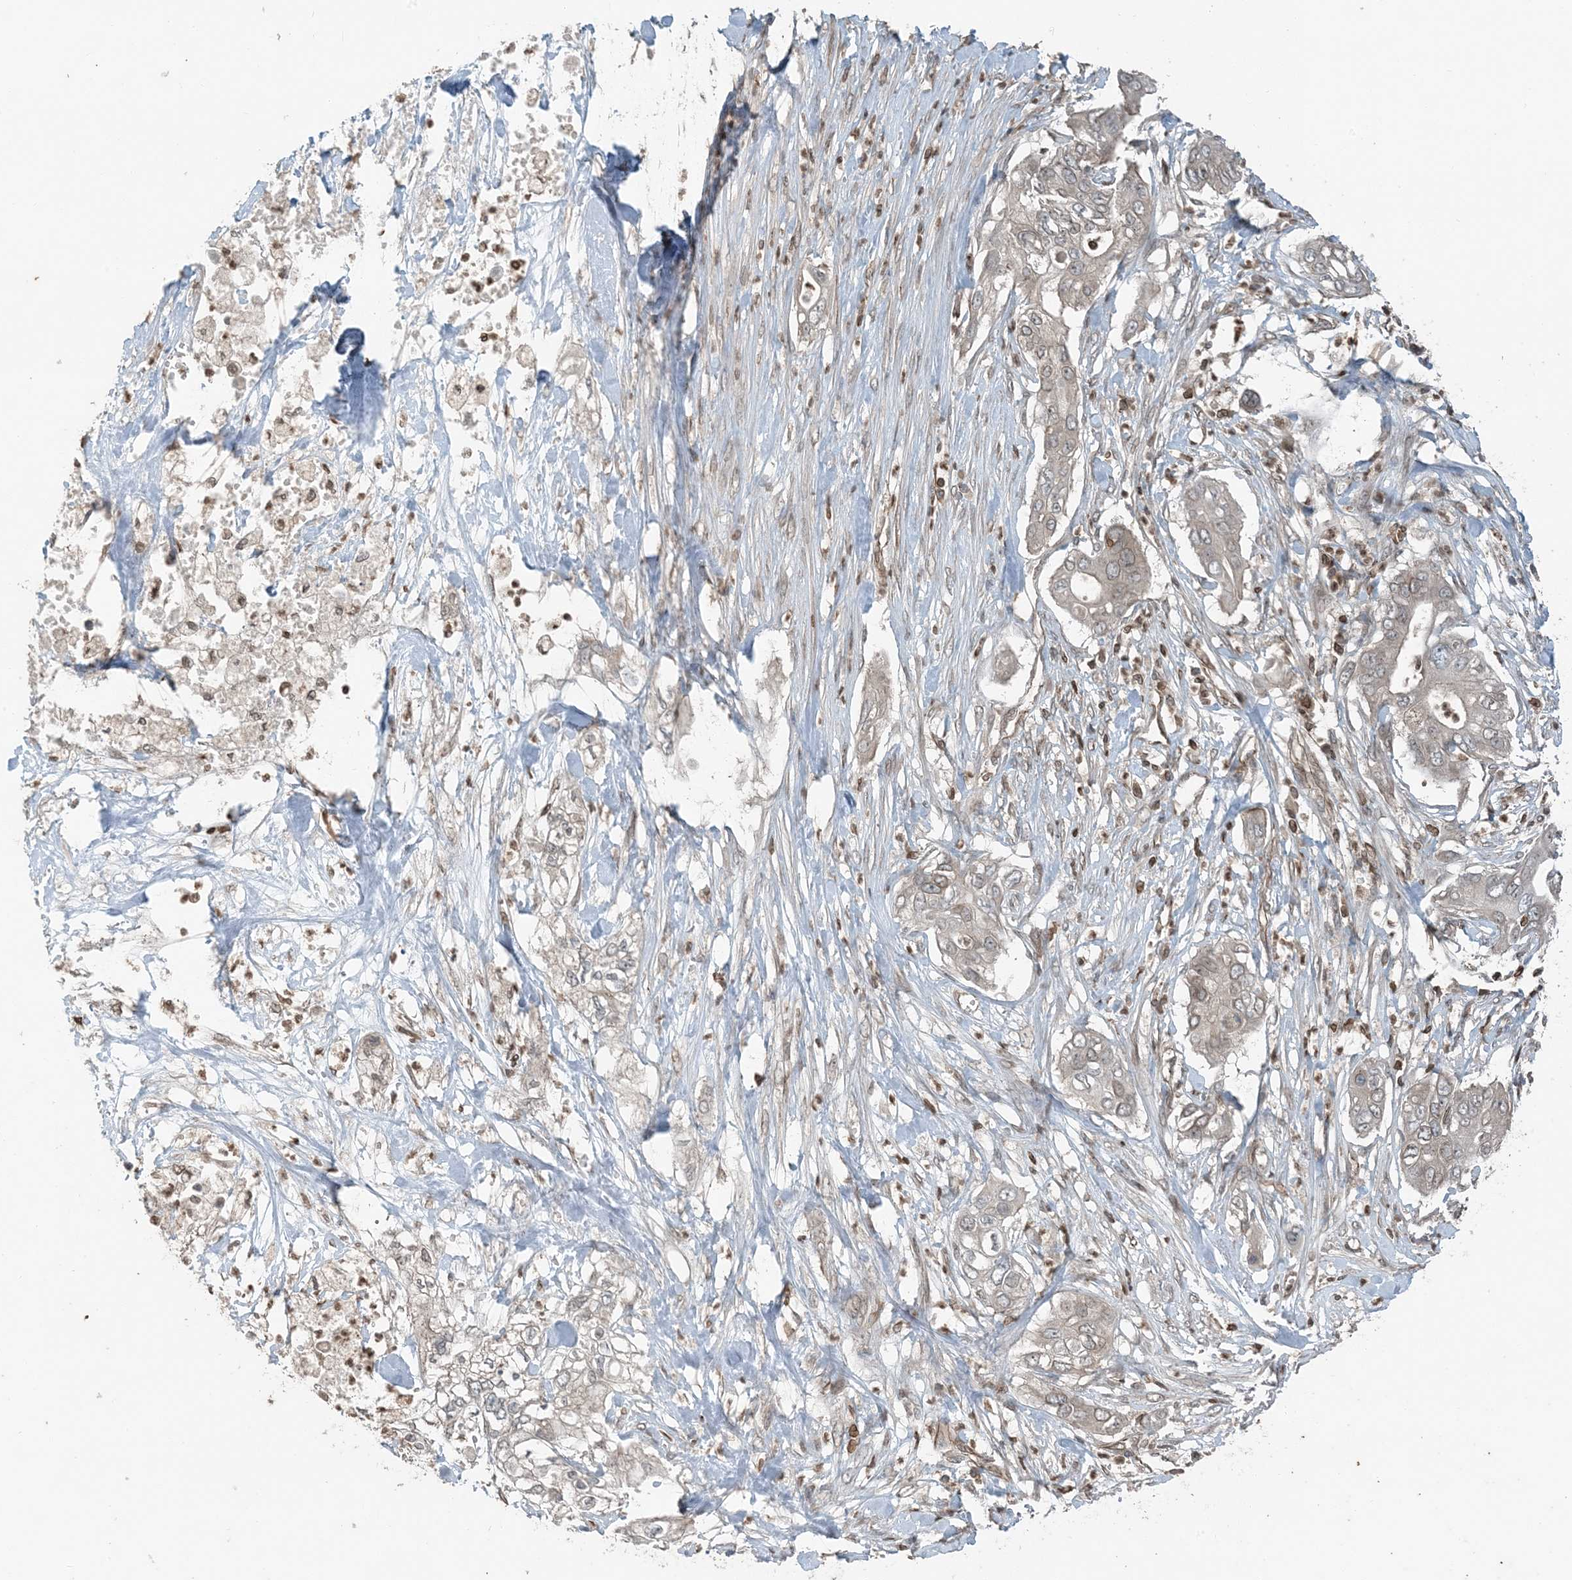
{"staining": {"intensity": "weak", "quantity": "<25%", "location": "cytoplasmic/membranous,nuclear"}, "tissue": "pancreatic cancer", "cell_type": "Tumor cells", "image_type": "cancer", "snomed": [{"axis": "morphology", "description": "Adenocarcinoma, NOS"}, {"axis": "topography", "description": "Pancreas"}], "caption": "Tumor cells are negative for brown protein staining in adenocarcinoma (pancreatic).", "gene": "ZFAND2B", "patient": {"sex": "female", "age": 78}}